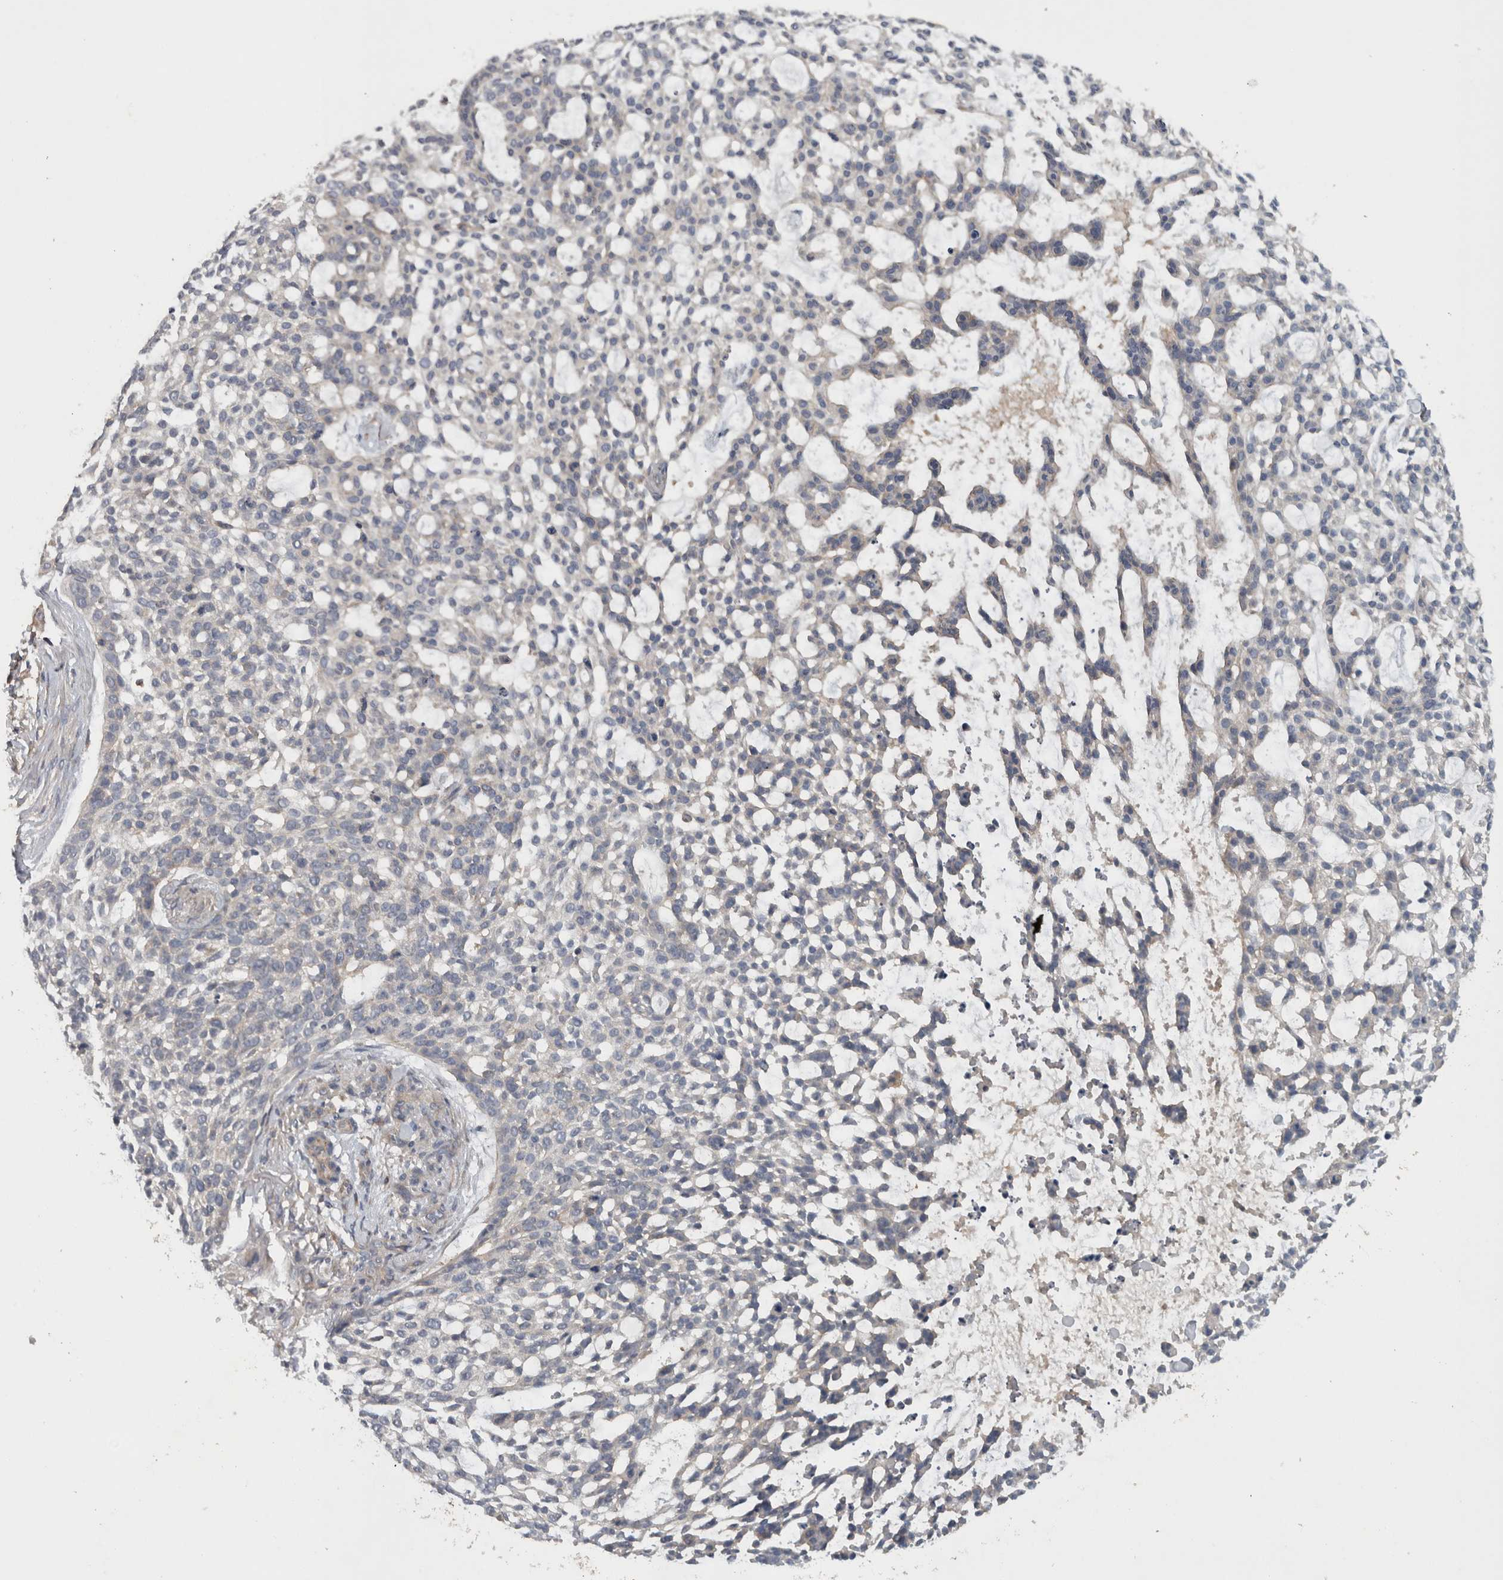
{"staining": {"intensity": "negative", "quantity": "none", "location": "none"}, "tissue": "skin cancer", "cell_type": "Tumor cells", "image_type": "cancer", "snomed": [{"axis": "morphology", "description": "Basal cell carcinoma"}, {"axis": "topography", "description": "Skin"}], "caption": "This is an immunohistochemistry histopathology image of human skin basal cell carcinoma. There is no positivity in tumor cells.", "gene": "SCARA5", "patient": {"sex": "female", "age": 64}}